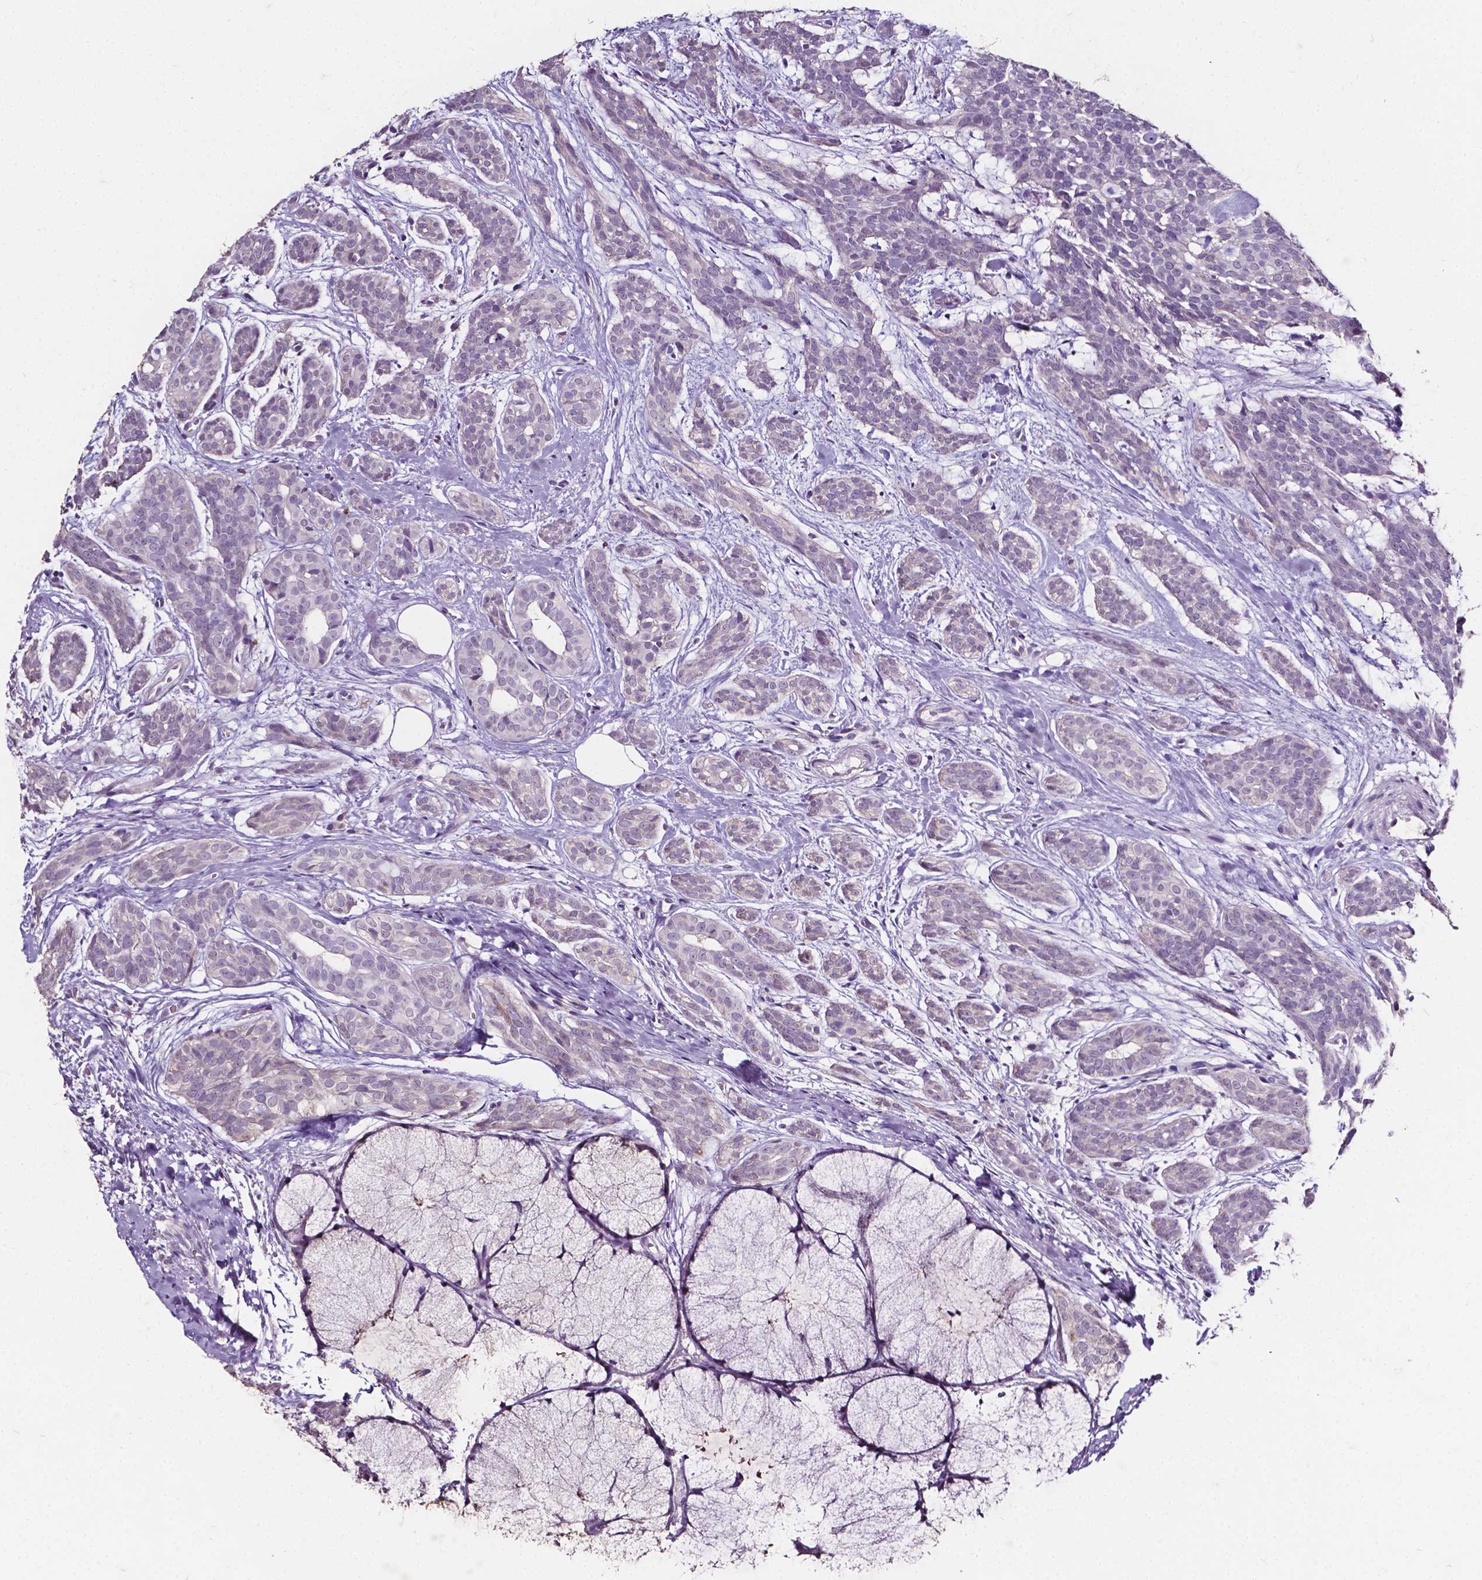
{"staining": {"intensity": "negative", "quantity": "none", "location": "none"}, "tissue": "head and neck cancer", "cell_type": "Tumor cells", "image_type": "cancer", "snomed": [{"axis": "morphology", "description": "Adenocarcinoma, NOS"}, {"axis": "topography", "description": "Head-Neck"}], "caption": "Protein analysis of adenocarcinoma (head and neck) shows no significant positivity in tumor cells.", "gene": "PSAT1", "patient": {"sex": "male", "age": 66}}